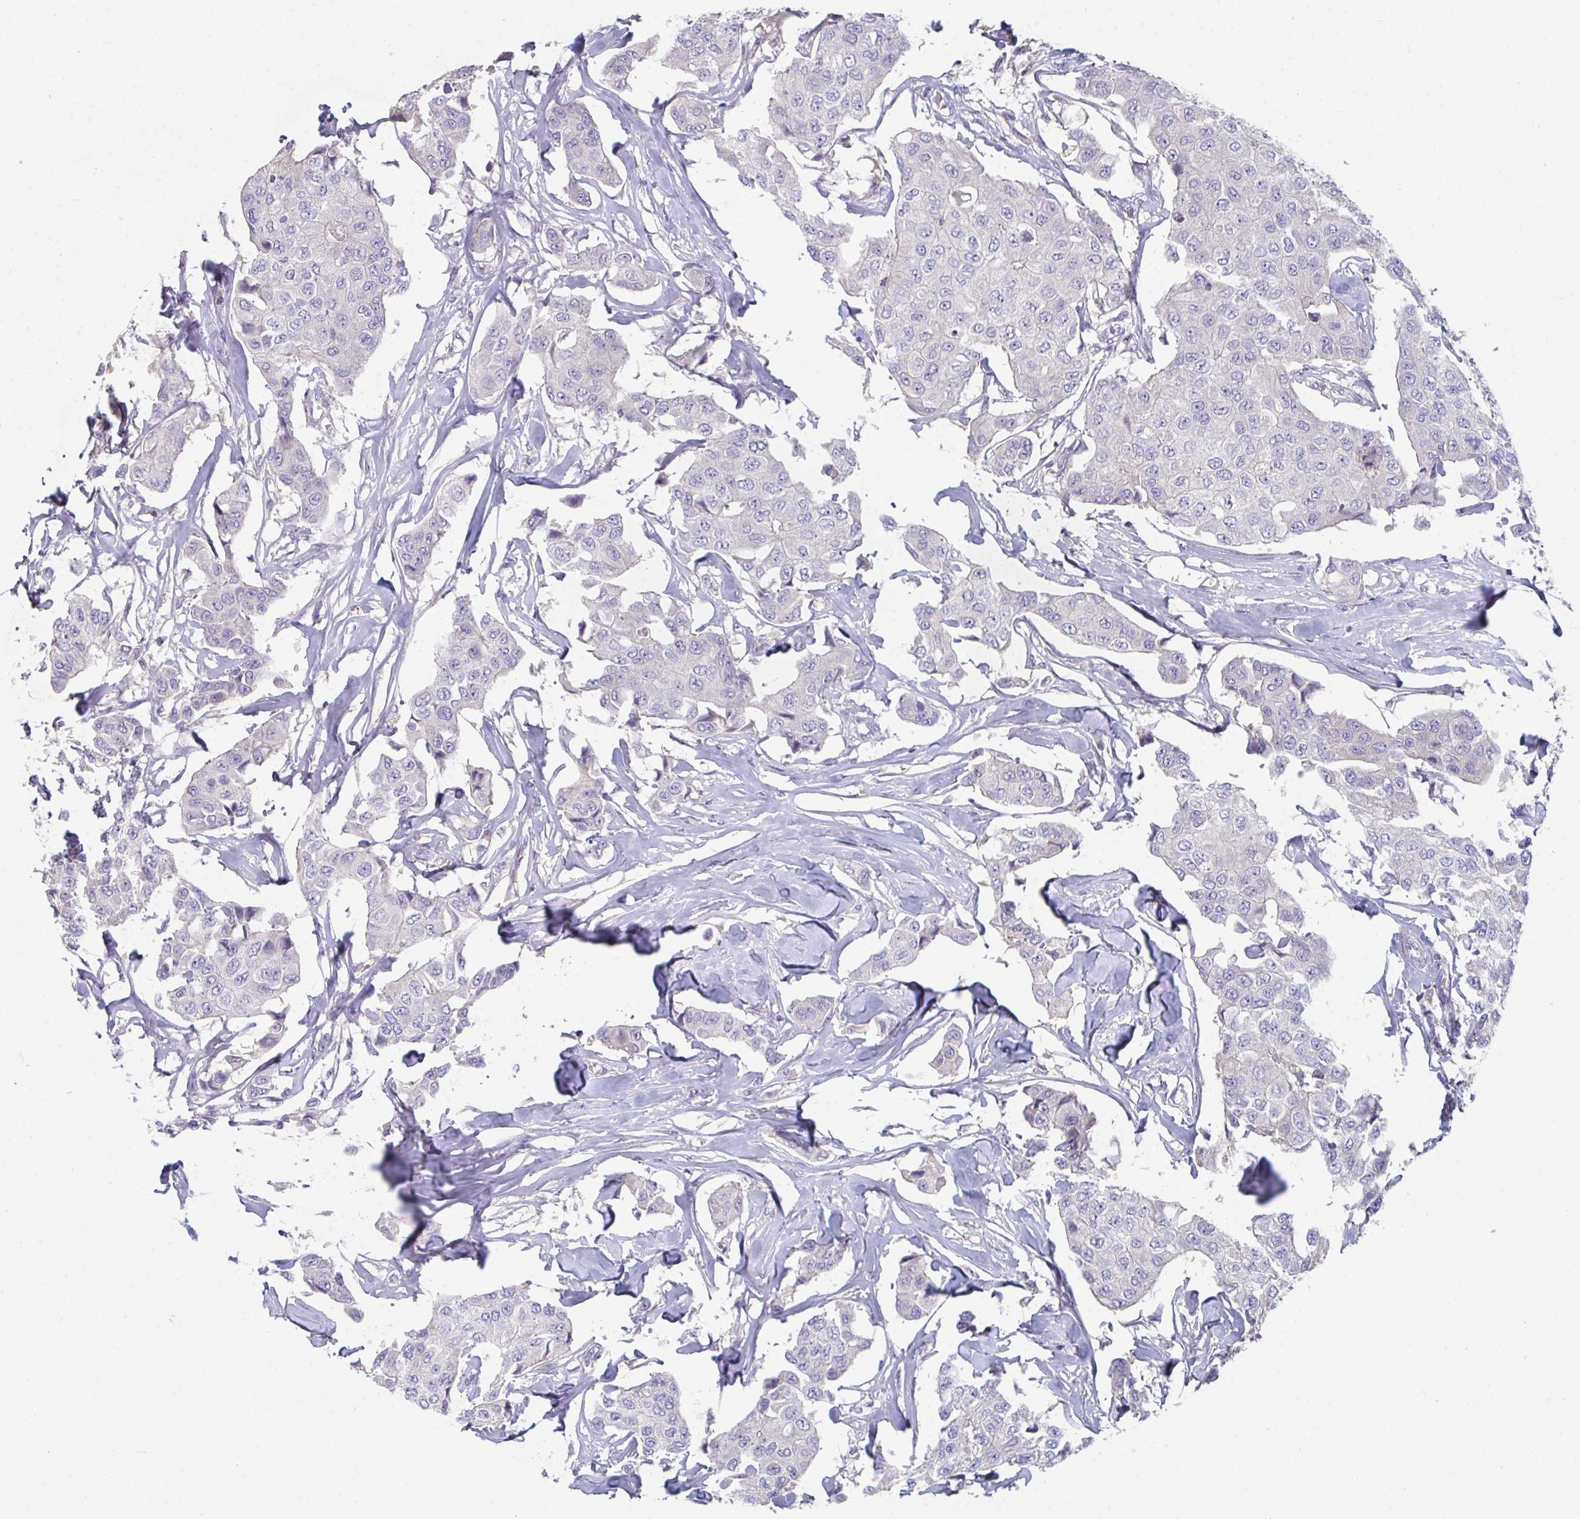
{"staining": {"intensity": "negative", "quantity": "none", "location": "none"}, "tissue": "breast cancer", "cell_type": "Tumor cells", "image_type": "cancer", "snomed": [{"axis": "morphology", "description": "Duct carcinoma"}, {"axis": "topography", "description": "Breast"}, {"axis": "topography", "description": "Lymph node"}], "caption": "DAB (3,3'-diaminobenzidine) immunohistochemical staining of invasive ductal carcinoma (breast) displays no significant staining in tumor cells.", "gene": "HGFAC", "patient": {"sex": "female", "age": 80}}